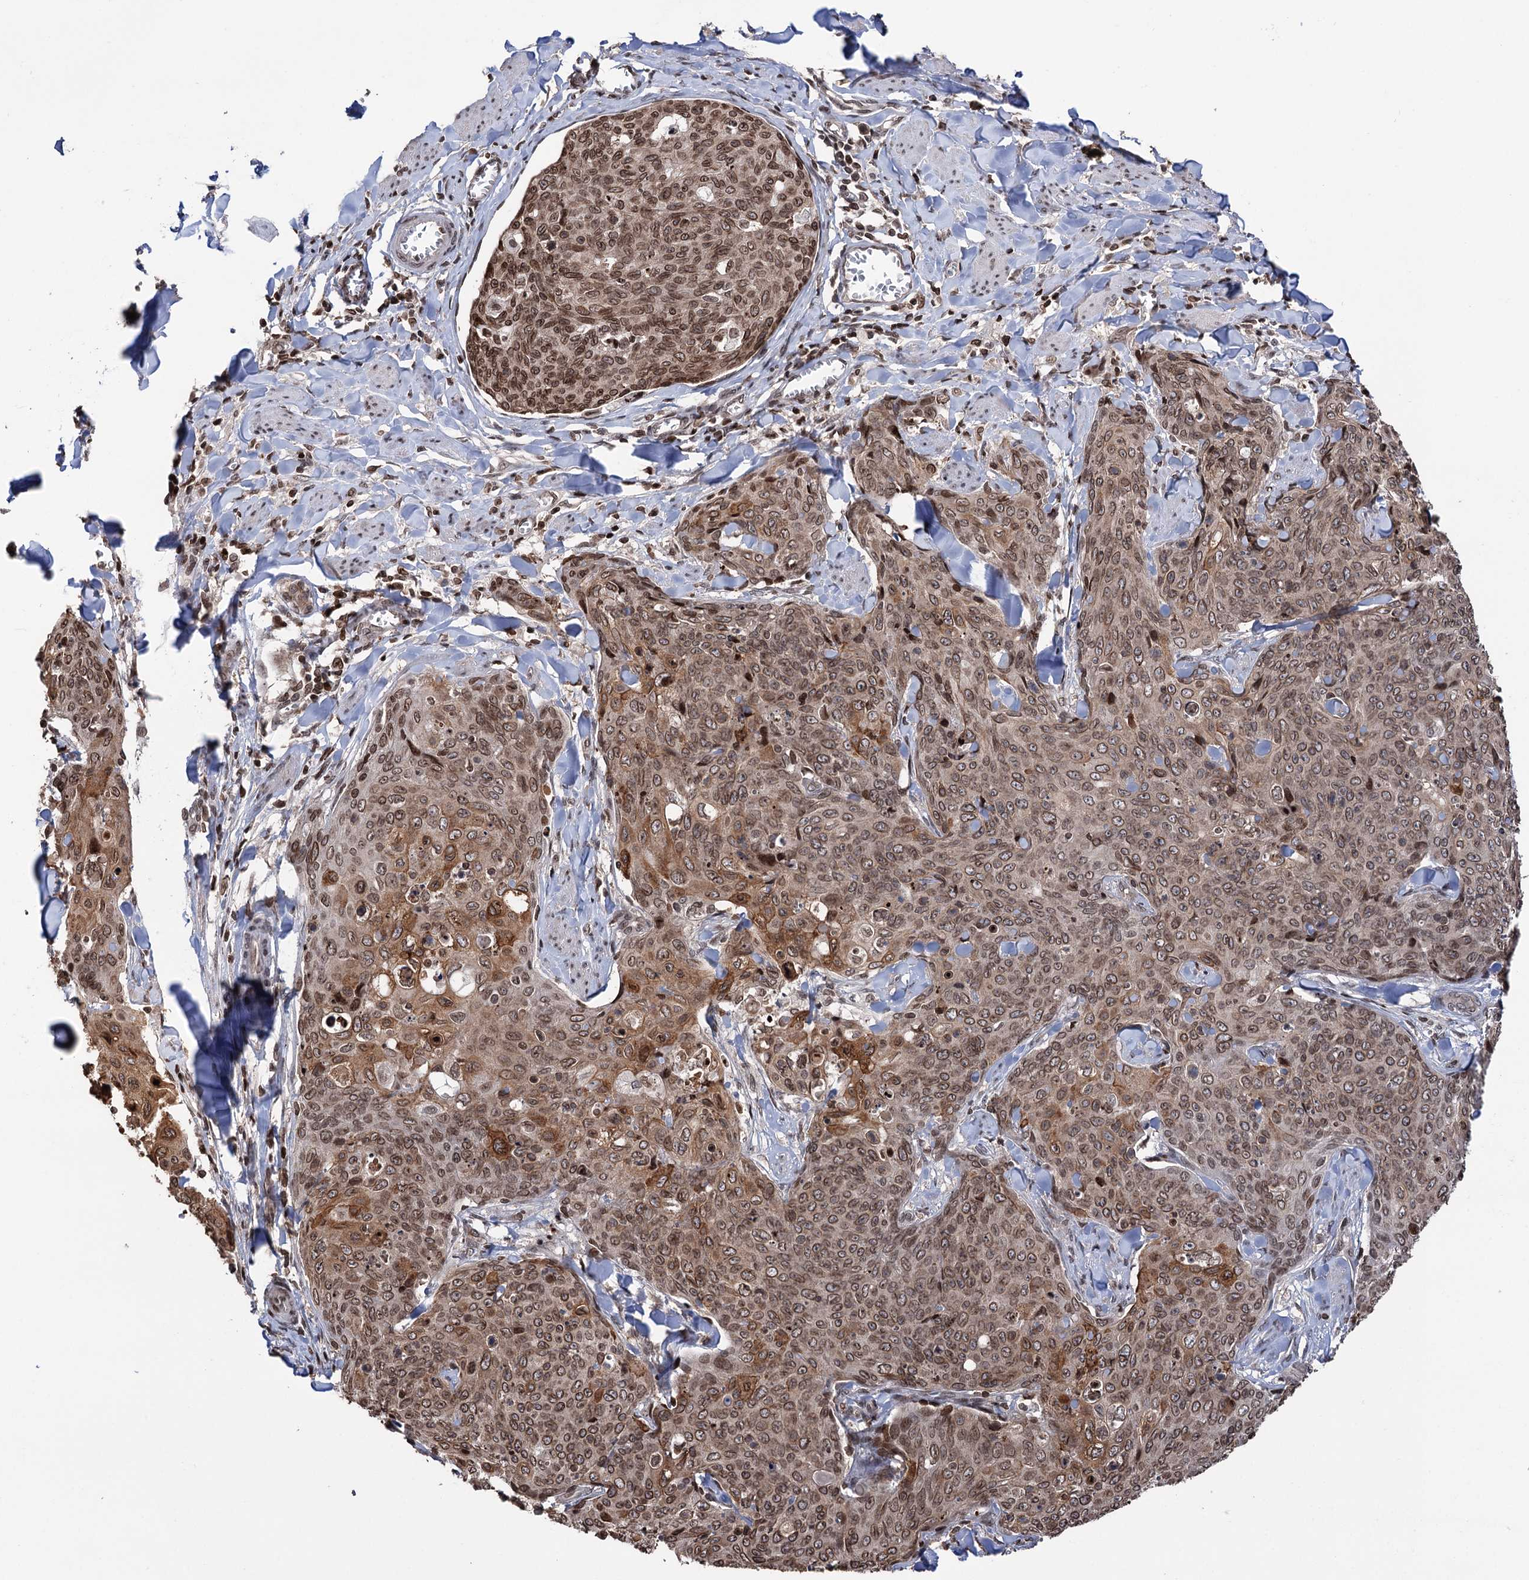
{"staining": {"intensity": "moderate", "quantity": ">75%", "location": "cytoplasmic/membranous,nuclear"}, "tissue": "skin cancer", "cell_type": "Tumor cells", "image_type": "cancer", "snomed": [{"axis": "morphology", "description": "Squamous cell carcinoma, NOS"}, {"axis": "topography", "description": "Skin"}, {"axis": "topography", "description": "Vulva"}], "caption": "IHC photomicrograph of human squamous cell carcinoma (skin) stained for a protein (brown), which exhibits medium levels of moderate cytoplasmic/membranous and nuclear positivity in approximately >75% of tumor cells.", "gene": "CCDC77", "patient": {"sex": "female", "age": 85}}